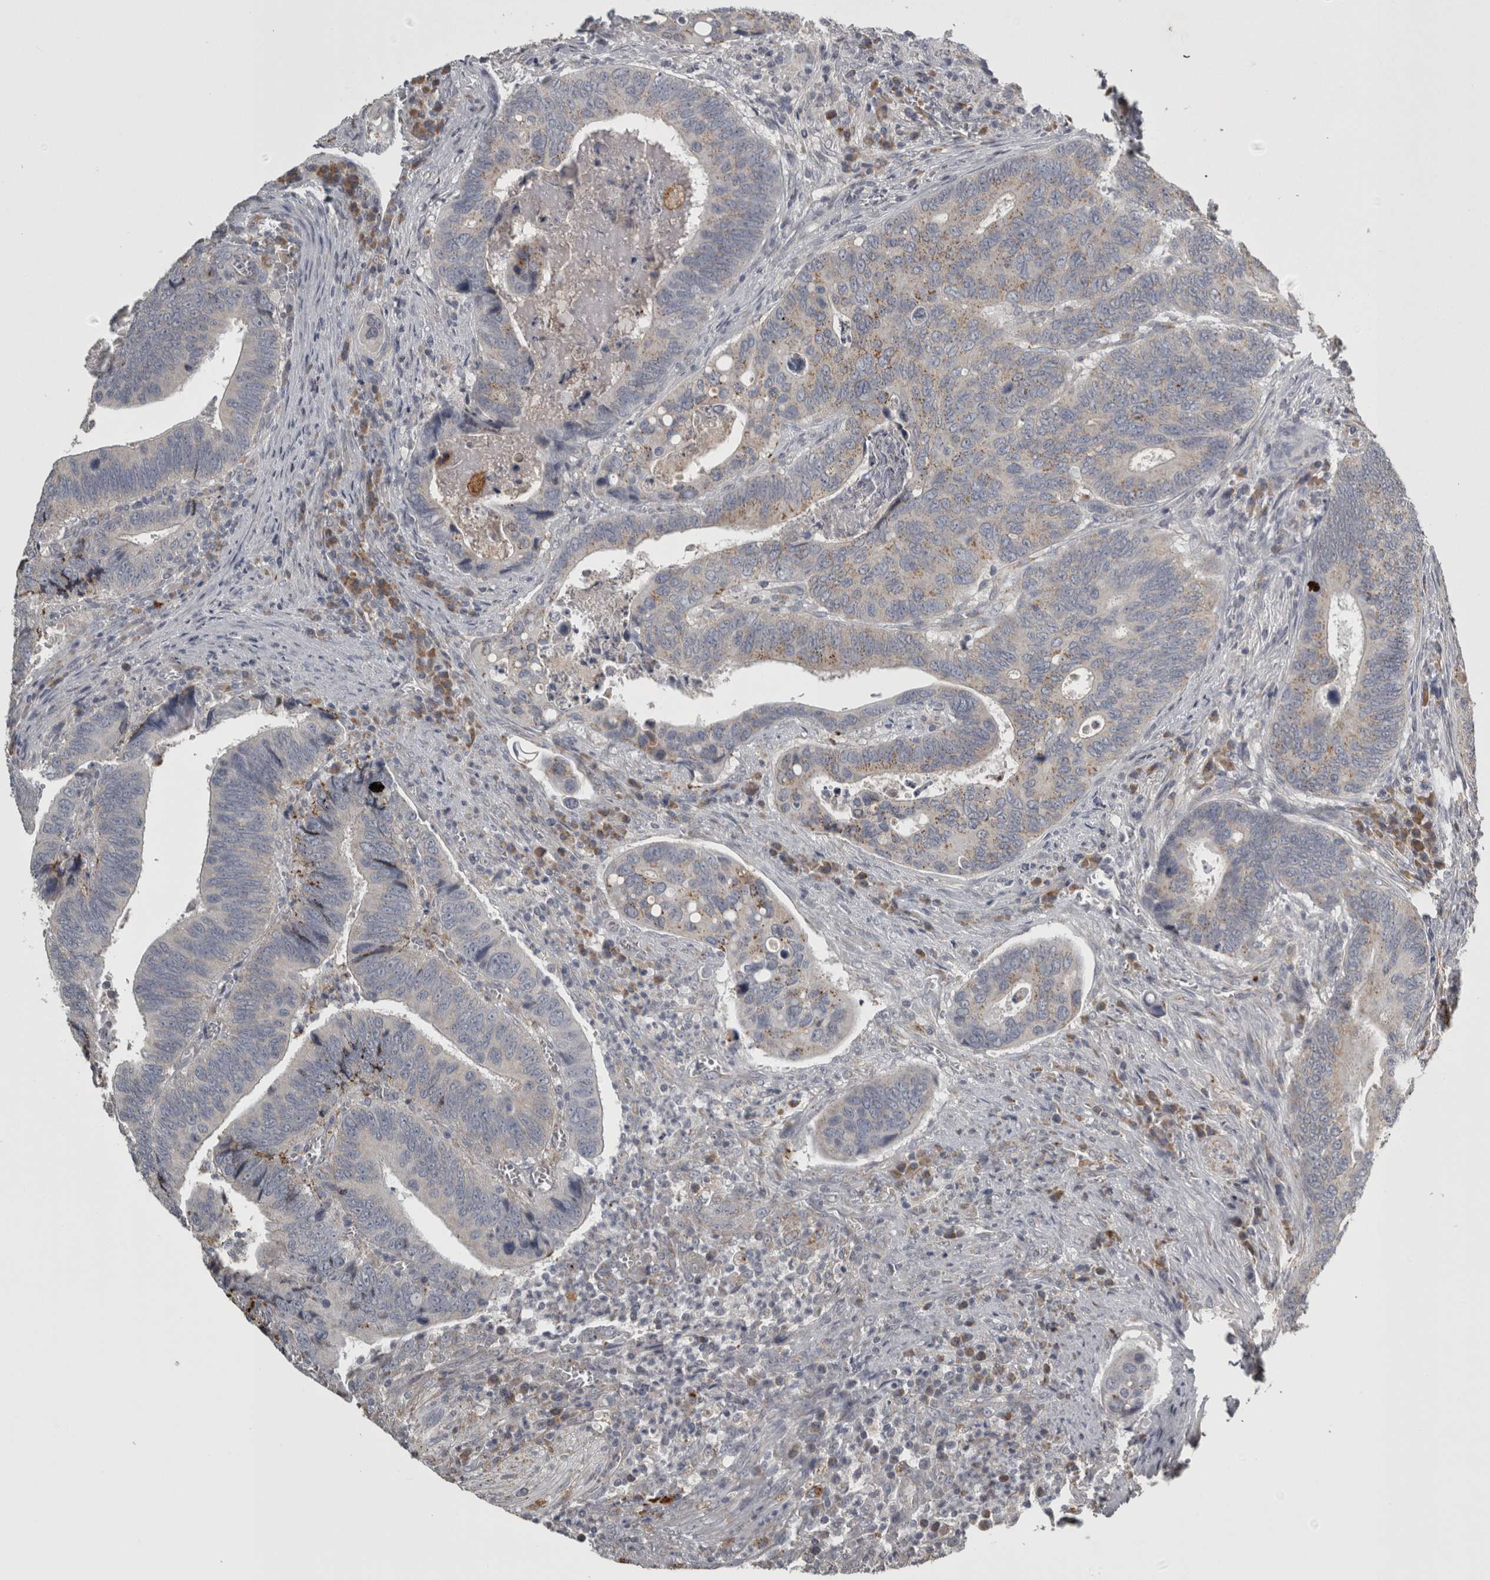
{"staining": {"intensity": "weak", "quantity": "25%-75%", "location": "cytoplasmic/membranous"}, "tissue": "colorectal cancer", "cell_type": "Tumor cells", "image_type": "cancer", "snomed": [{"axis": "morphology", "description": "Inflammation, NOS"}, {"axis": "morphology", "description": "Adenocarcinoma, NOS"}, {"axis": "topography", "description": "Colon"}], "caption": "Immunohistochemical staining of colorectal cancer (adenocarcinoma) reveals low levels of weak cytoplasmic/membranous positivity in about 25%-75% of tumor cells.", "gene": "FRK", "patient": {"sex": "male", "age": 72}}